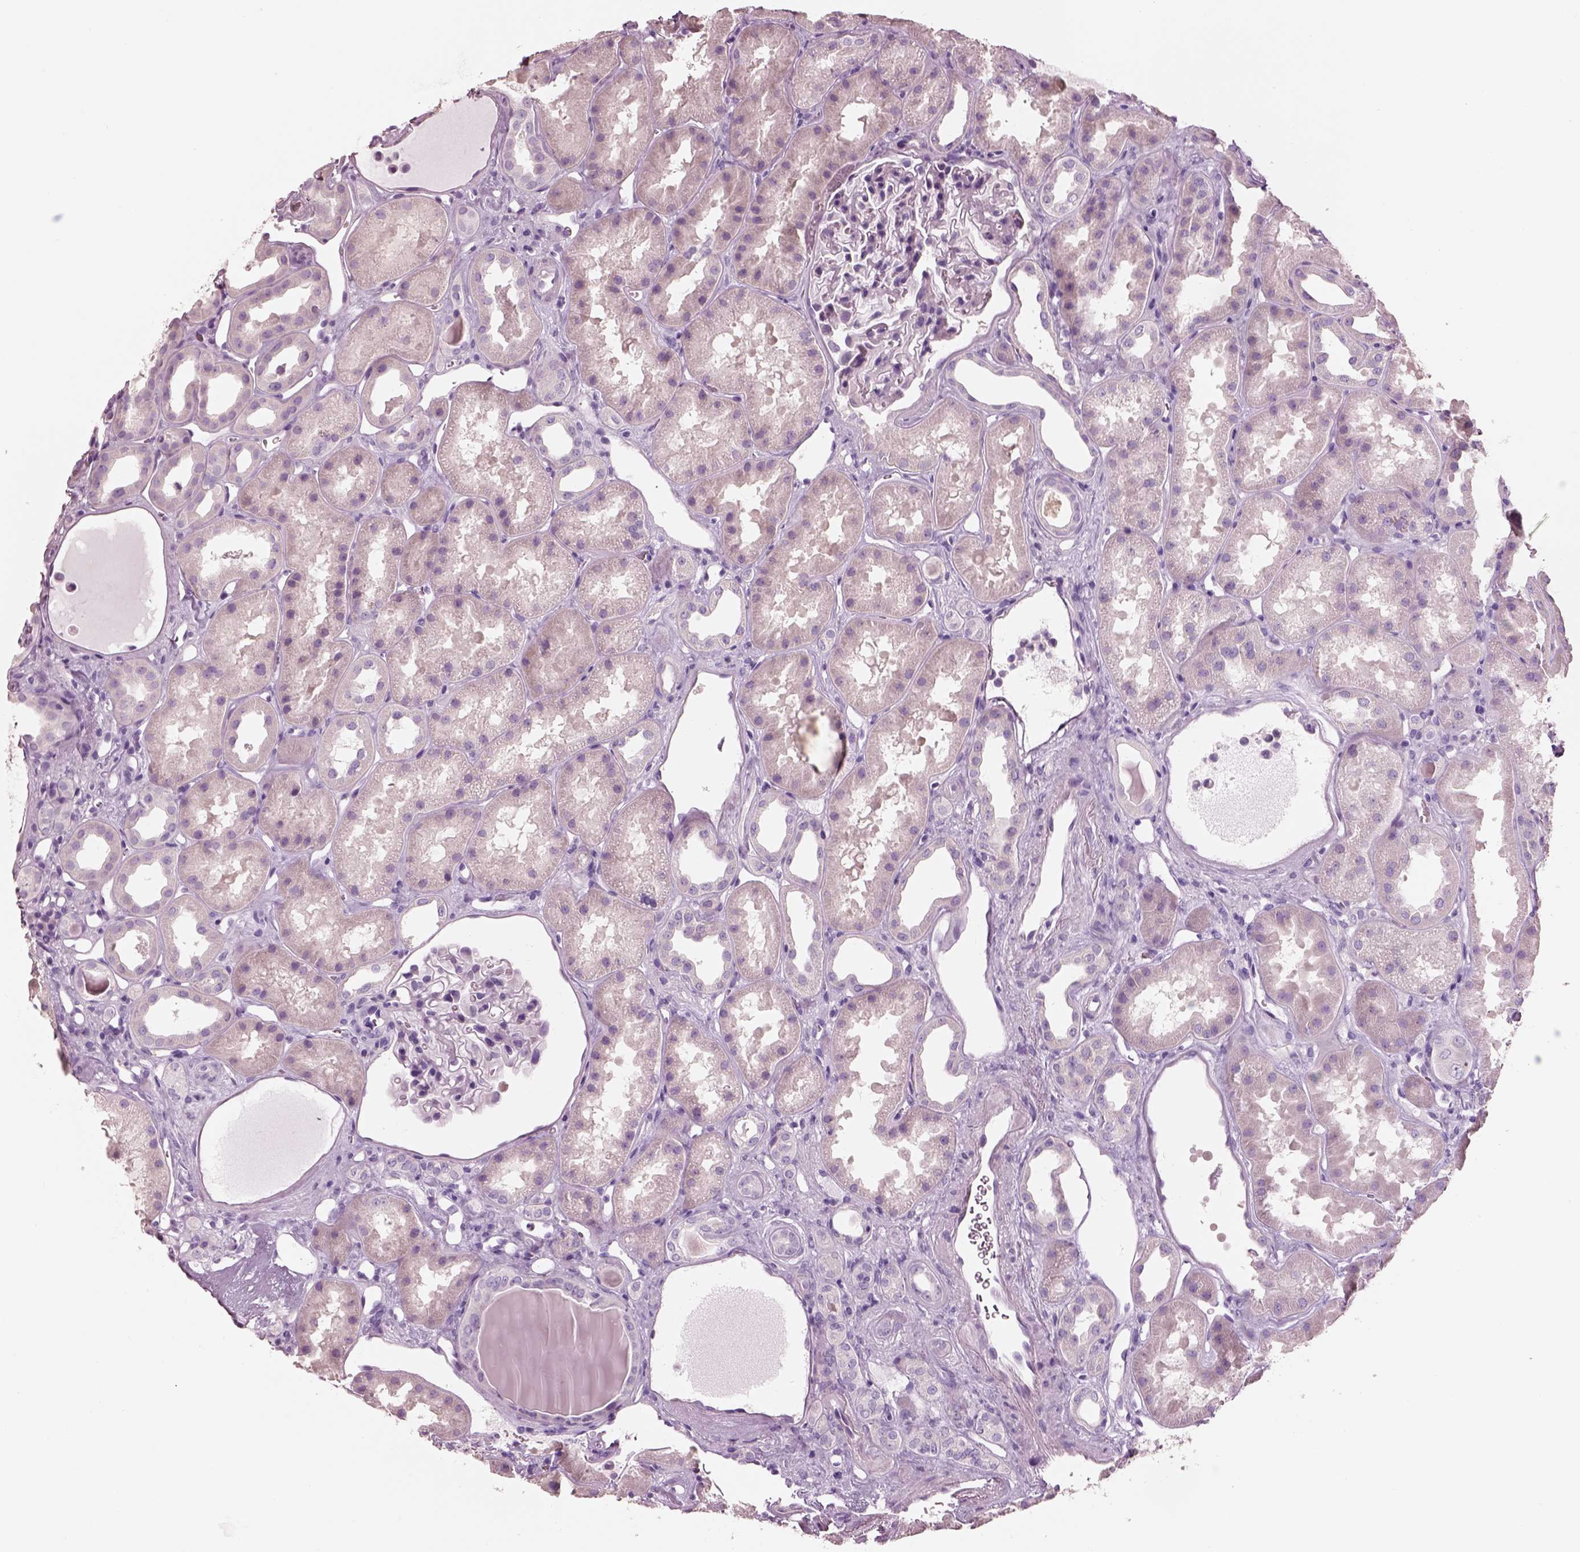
{"staining": {"intensity": "negative", "quantity": "none", "location": "none"}, "tissue": "kidney", "cell_type": "Cells in glomeruli", "image_type": "normal", "snomed": [{"axis": "morphology", "description": "Normal tissue, NOS"}, {"axis": "topography", "description": "Kidney"}], "caption": "Immunohistochemistry histopathology image of unremarkable kidney: kidney stained with DAB (3,3'-diaminobenzidine) demonstrates no significant protein staining in cells in glomeruli. (Stains: DAB (3,3'-diaminobenzidine) immunohistochemistry with hematoxylin counter stain, Microscopy: brightfield microscopy at high magnification).", "gene": "PNOC", "patient": {"sex": "male", "age": 61}}